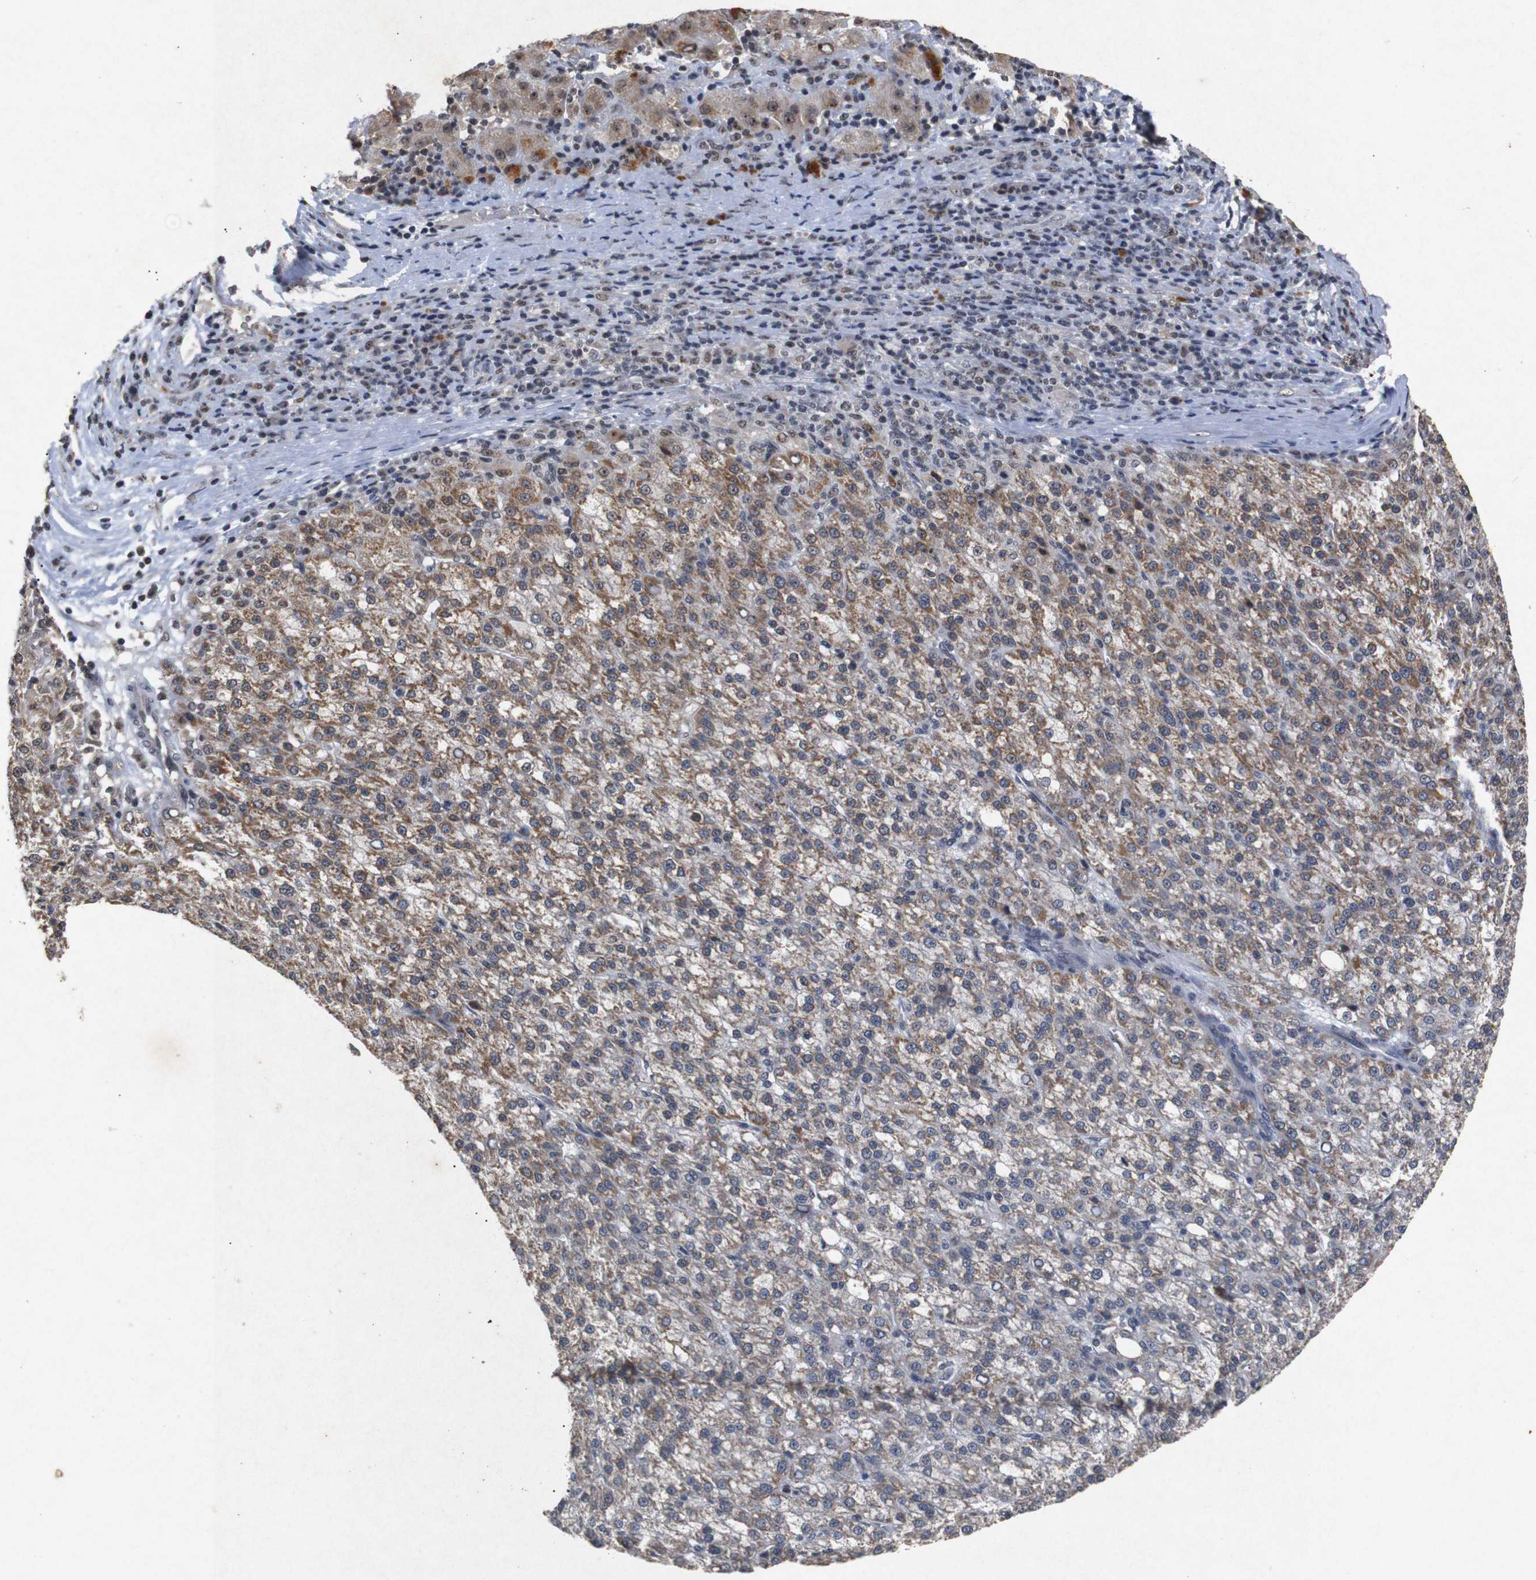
{"staining": {"intensity": "moderate", "quantity": "25%-75%", "location": "cytoplasmic/membranous"}, "tissue": "liver cancer", "cell_type": "Tumor cells", "image_type": "cancer", "snomed": [{"axis": "morphology", "description": "Carcinoma, Hepatocellular, NOS"}, {"axis": "topography", "description": "Liver"}], "caption": "Liver cancer stained for a protein (brown) displays moderate cytoplasmic/membranous positive staining in about 25%-75% of tumor cells.", "gene": "PARN", "patient": {"sex": "female", "age": 58}}